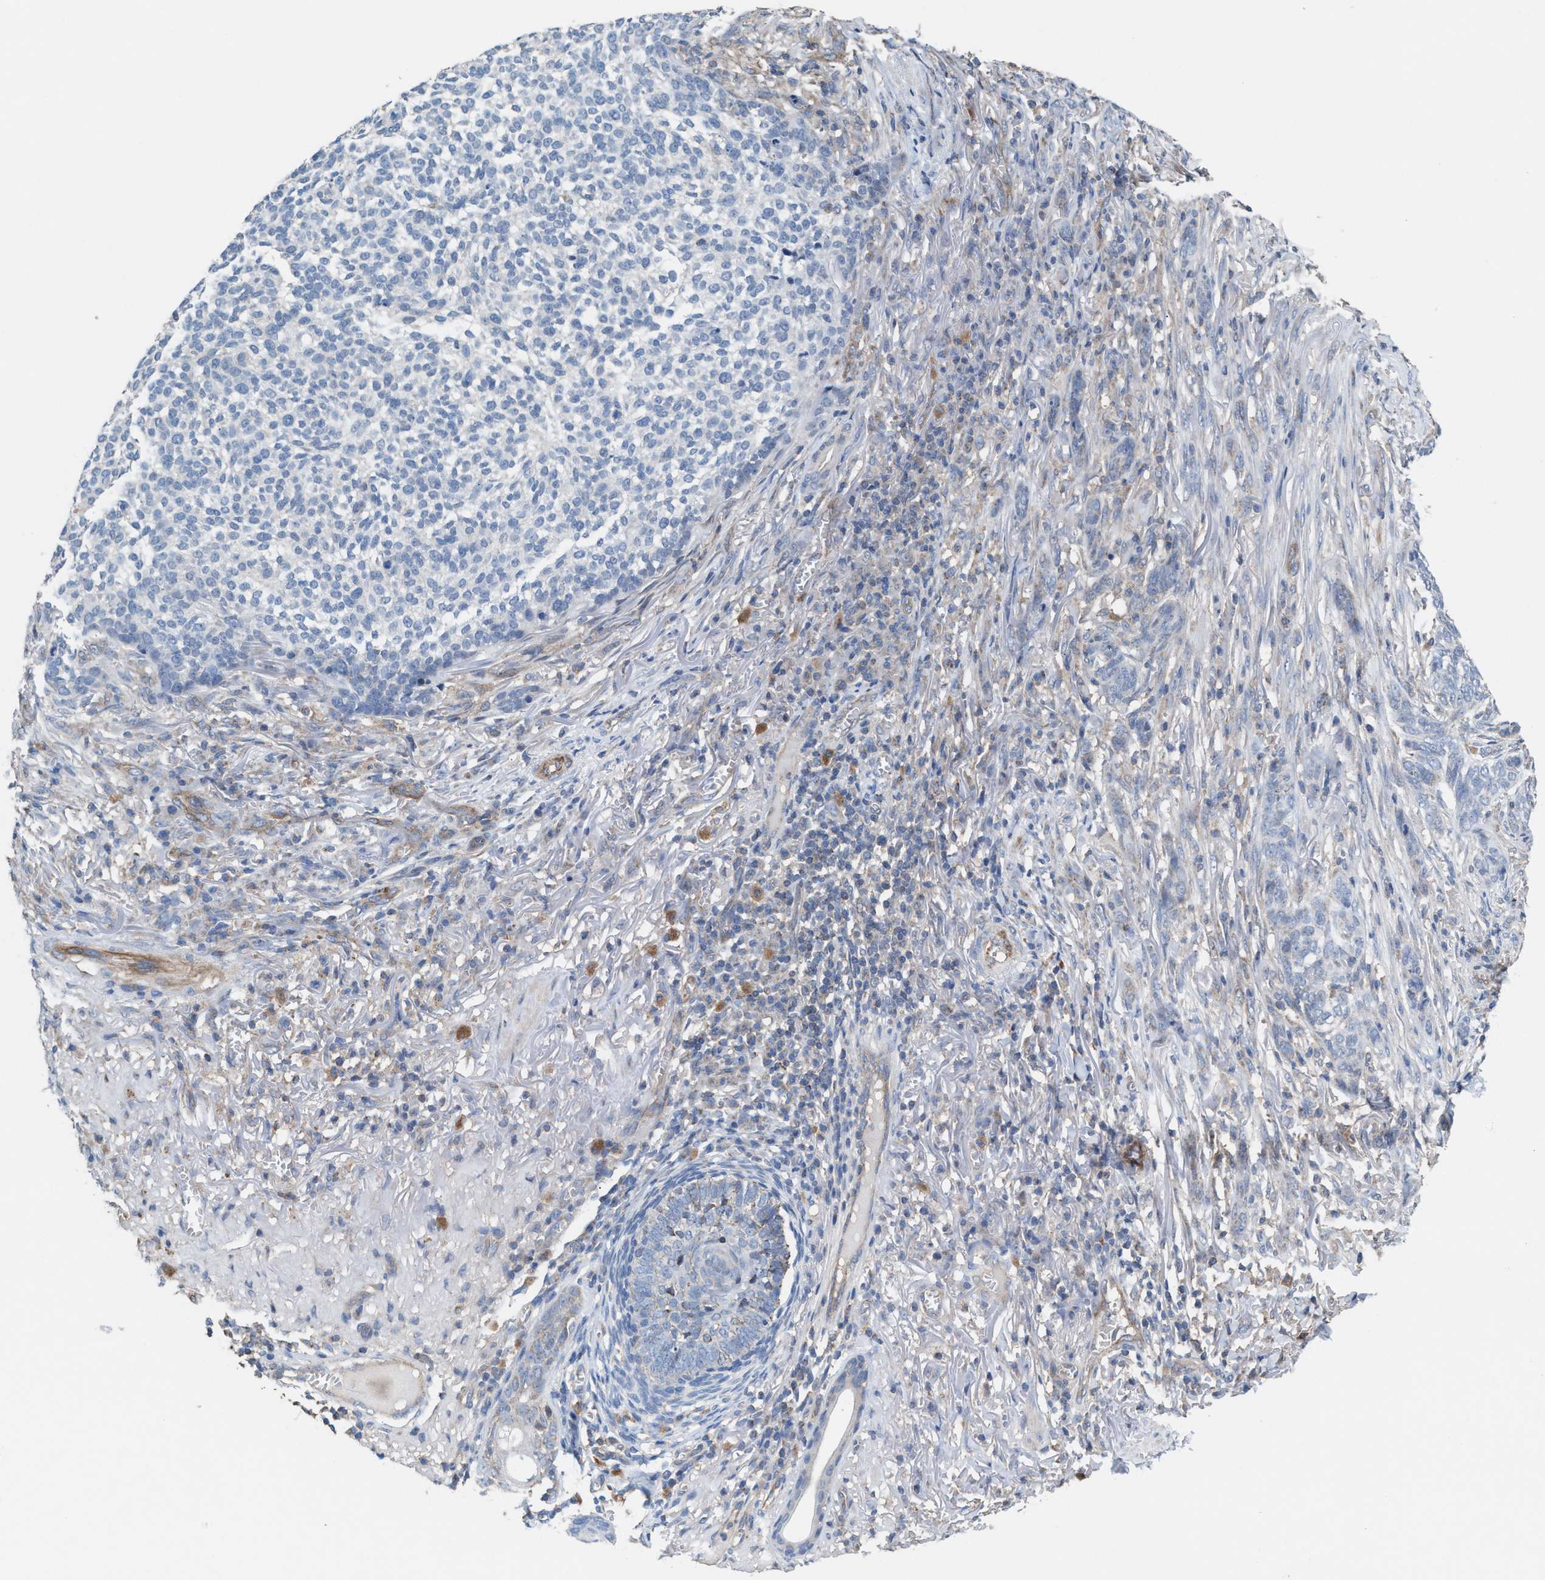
{"staining": {"intensity": "negative", "quantity": "none", "location": "none"}, "tissue": "skin cancer", "cell_type": "Tumor cells", "image_type": "cancer", "snomed": [{"axis": "morphology", "description": "Basal cell carcinoma"}, {"axis": "topography", "description": "Skin"}], "caption": "Immunohistochemistry (IHC) image of neoplastic tissue: human skin cancer (basal cell carcinoma) stained with DAB exhibits no significant protein expression in tumor cells.", "gene": "MRM1", "patient": {"sex": "male", "age": 85}}